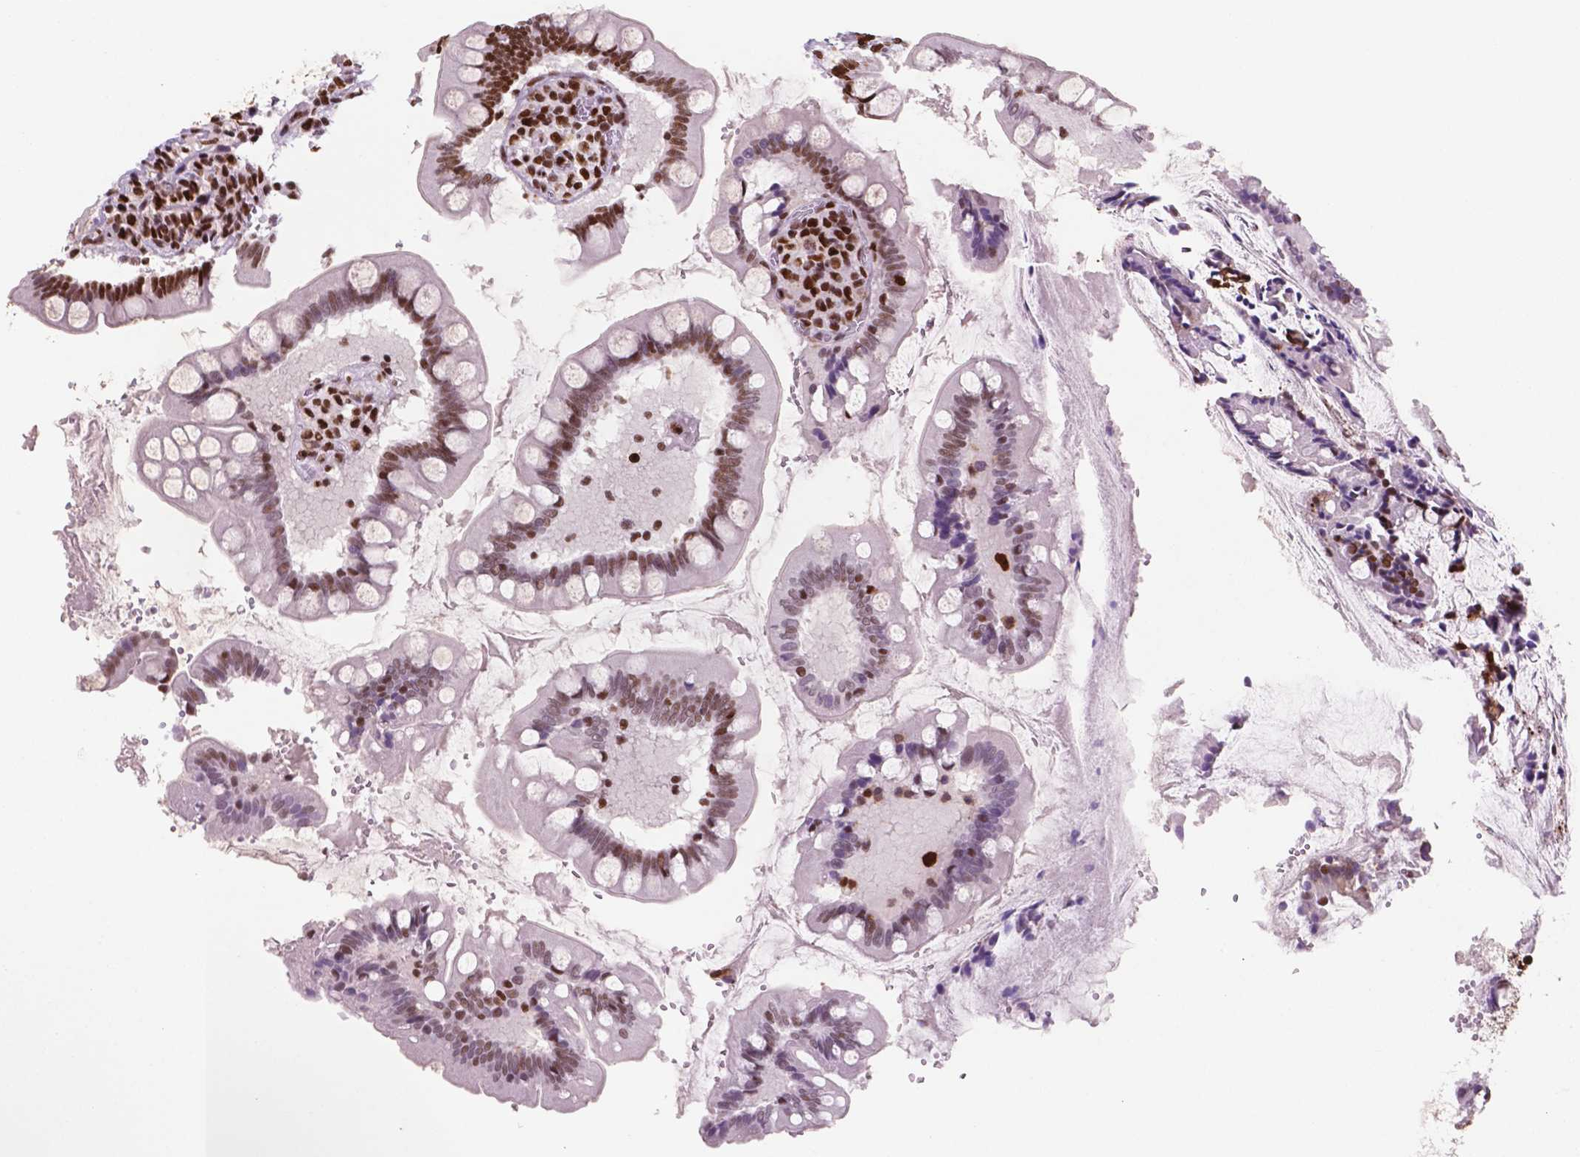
{"staining": {"intensity": "moderate", "quantity": ">75%", "location": "nuclear"}, "tissue": "small intestine", "cell_type": "Glandular cells", "image_type": "normal", "snomed": [{"axis": "morphology", "description": "Normal tissue, NOS"}, {"axis": "topography", "description": "Small intestine"}], "caption": "Protein staining of unremarkable small intestine exhibits moderate nuclear expression in about >75% of glandular cells. (Stains: DAB (3,3'-diaminobenzidine) in brown, nuclei in blue, Microscopy: brightfield microscopy at high magnification).", "gene": "MSH6", "patient": {"sex": "female", "age": 56}}